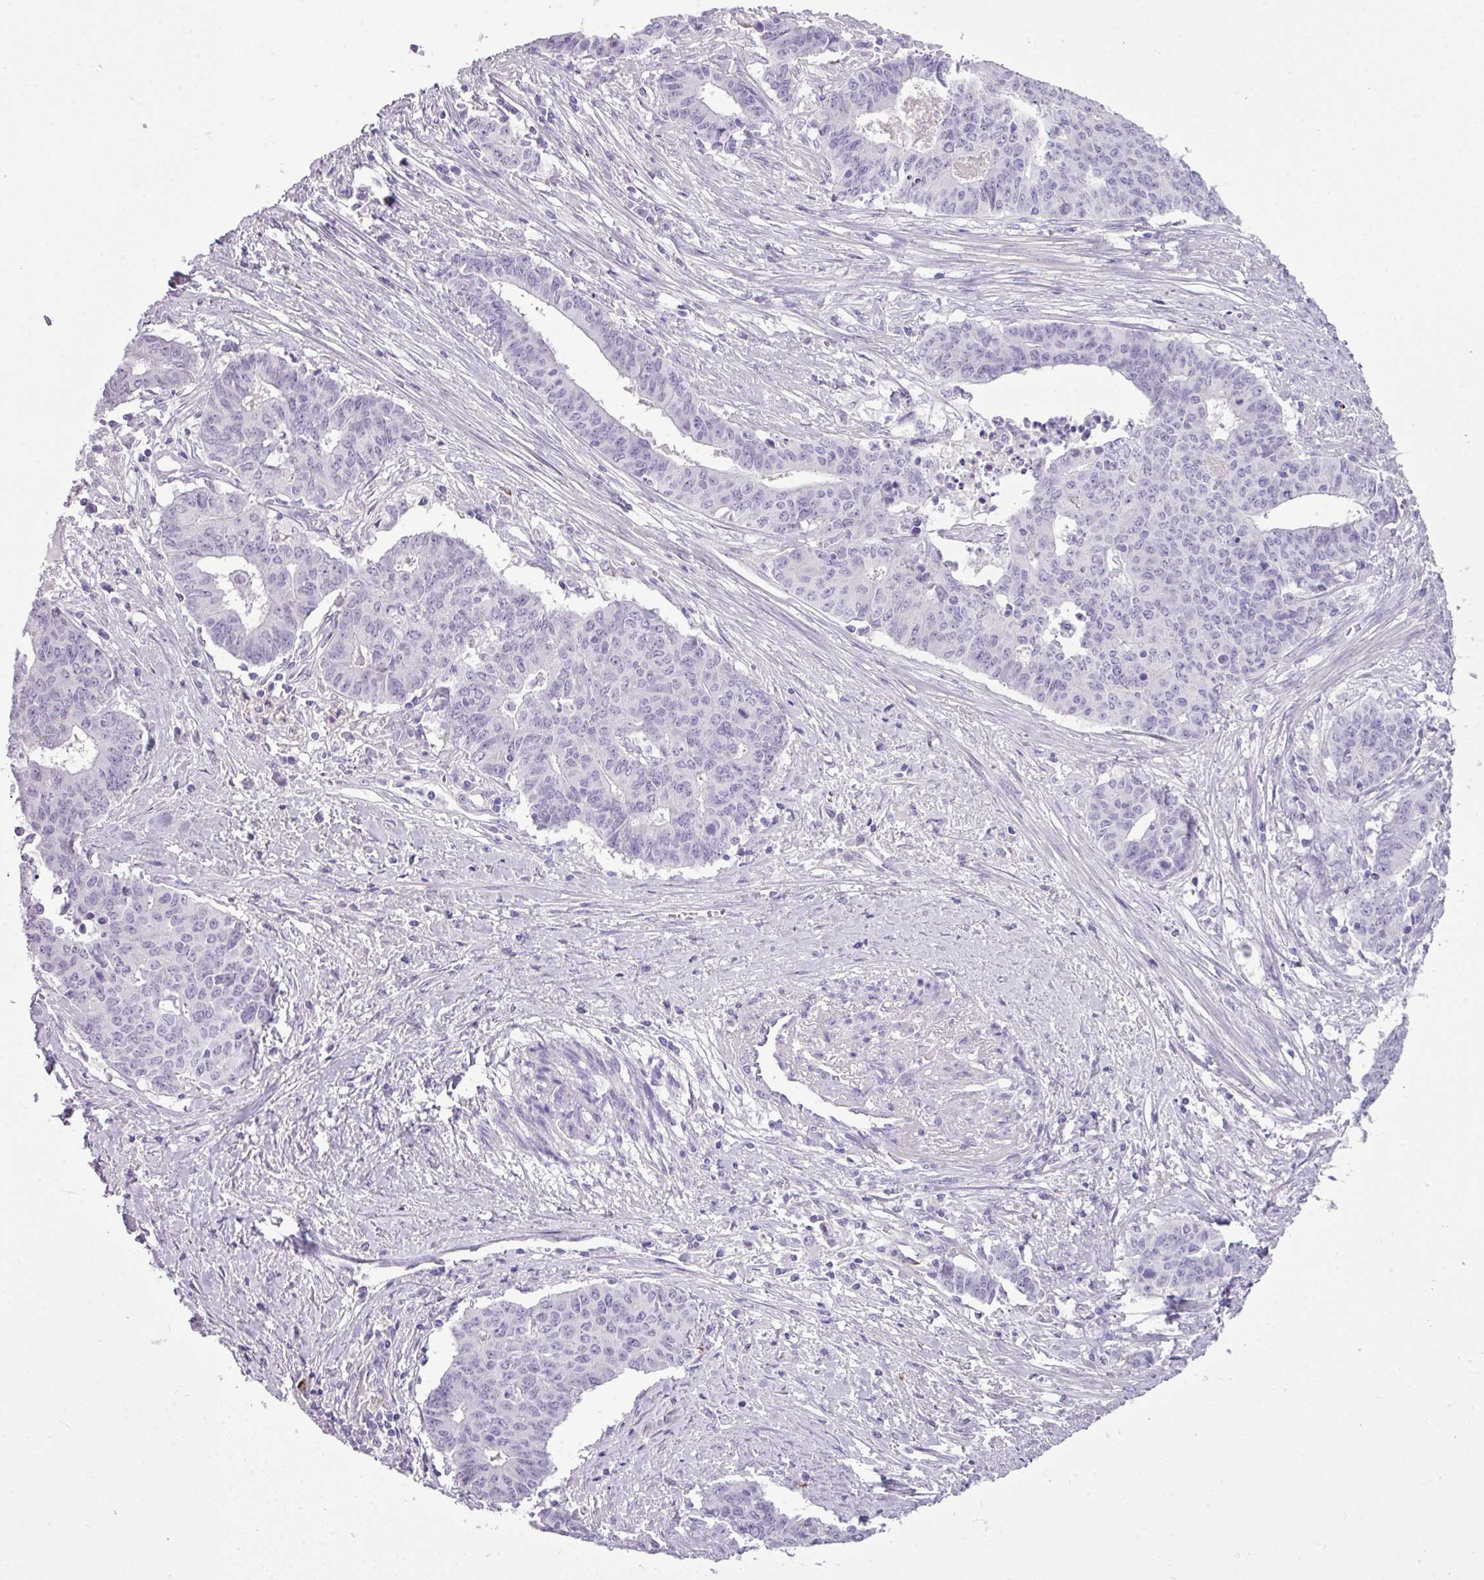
{"staining": {"intensity": "negative", "quantity": "none", "location": "none"}, "tissue": "endometrial cancer", "cell_type": "Tumor cells", "image_type": "cancer", "snomed": [{"axis": "morphology", "description": "Adenocarcinoma, NOS"}, {"axis": "topography", "description": "Endometrium"}], "caption": "The histopathology image reveals no staining of tumor cells in endometrial adenocarcinoma.", "gene": "RBMXL2", "patient": {"sex": "female", "age": 59}}